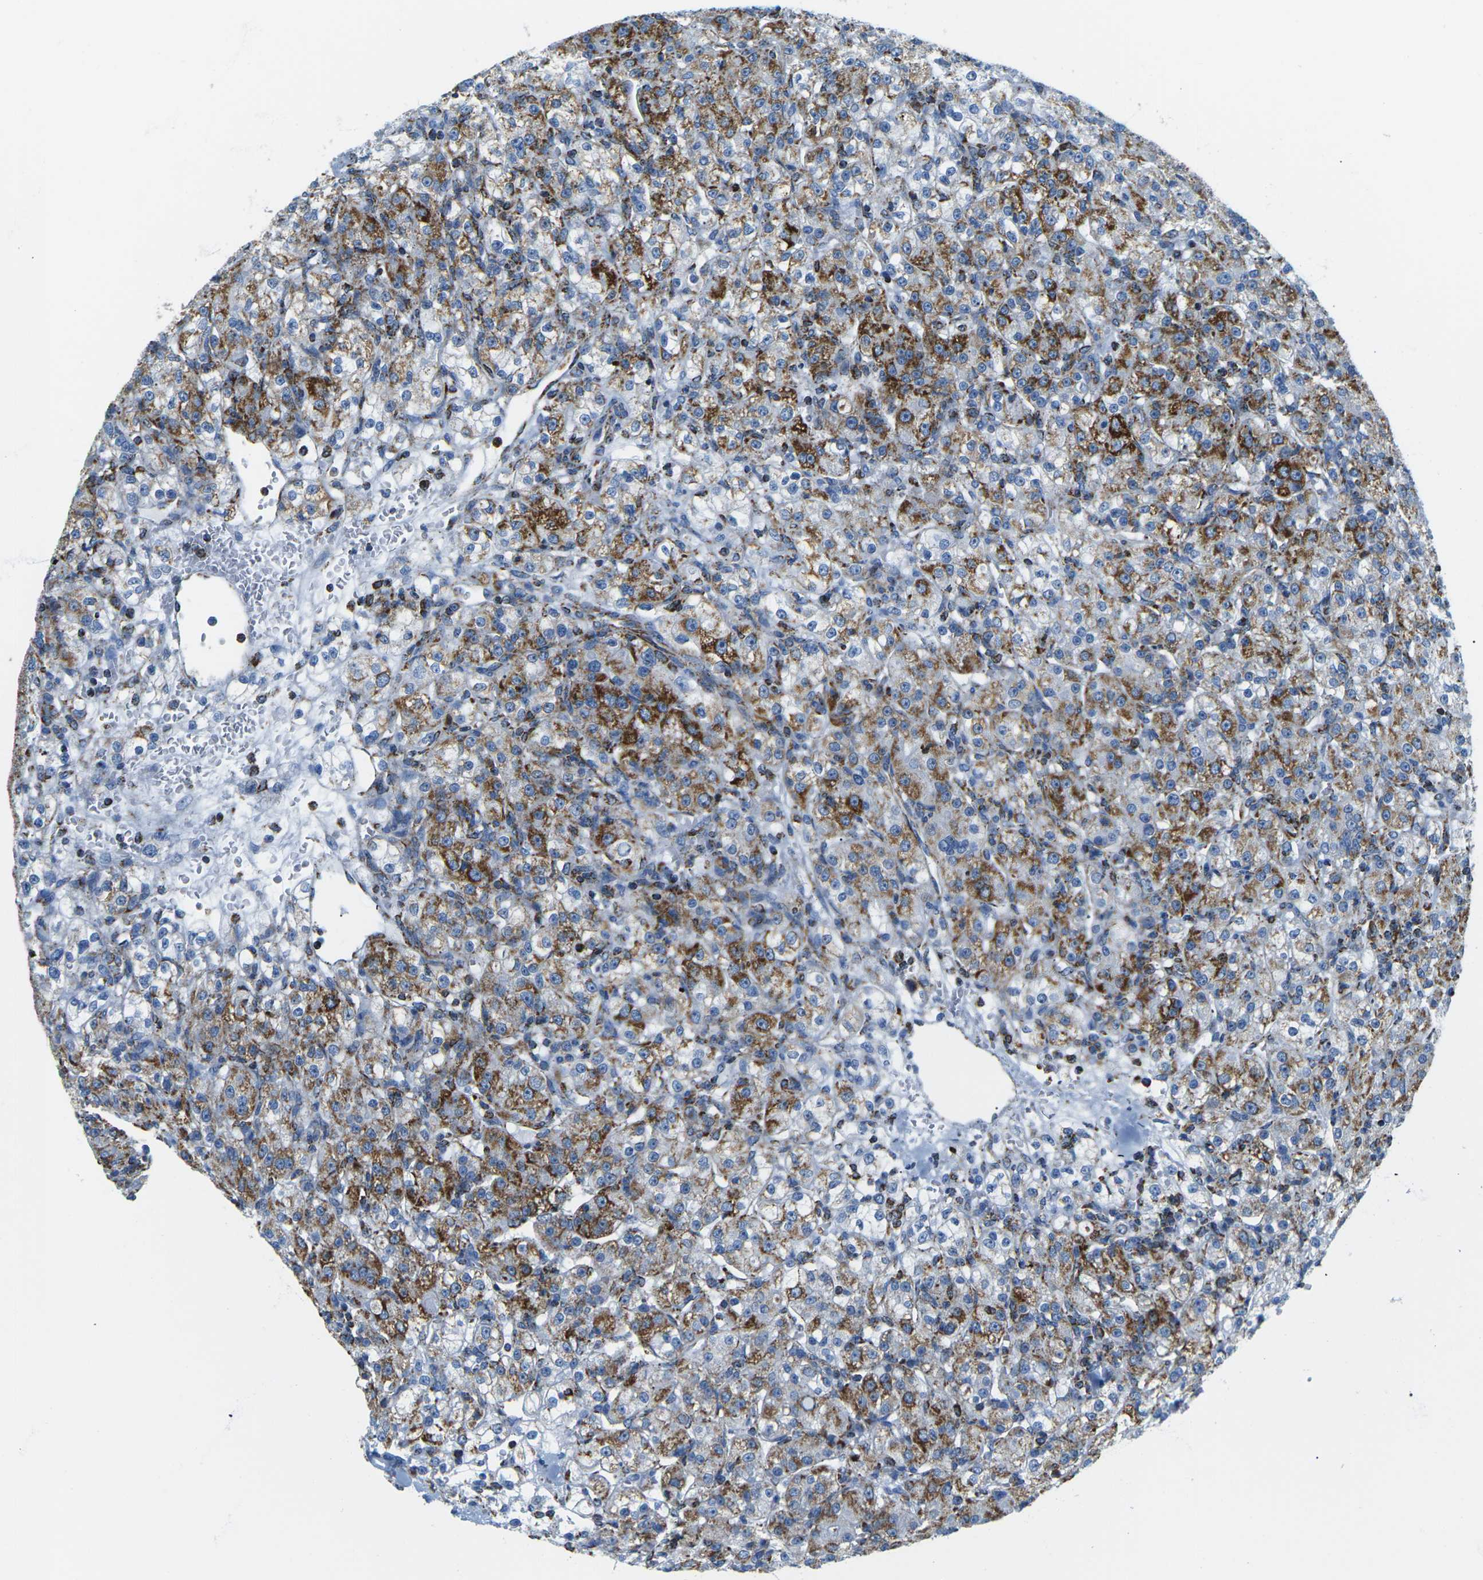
{"staining": {"intensity": "strong", "quantity": "25%-75%", "location": "cytoplasmic/membranous"}, "tissue": "renal cancer", "cell_type": "Tumor cells", "image_type": "cancer", "snomed": [{"axis": "morphology", "description": "Normal tissue, NOS"}, {"axis": "morphology", "description": "Adenocarcinoma, NOS"}, {"axis": "topography", "description": "Kidney"}], "caption": "A brown stain labels strong cytoplasmic/membranous staining of a protein in human renal cancer tumor cells. (Stains: DAB in brown, nuclei in blue, Microscopy: brightfield microscopy at high magnification).", "gene": "COX6C", "patient": {"sex": "male", "age": 61}}